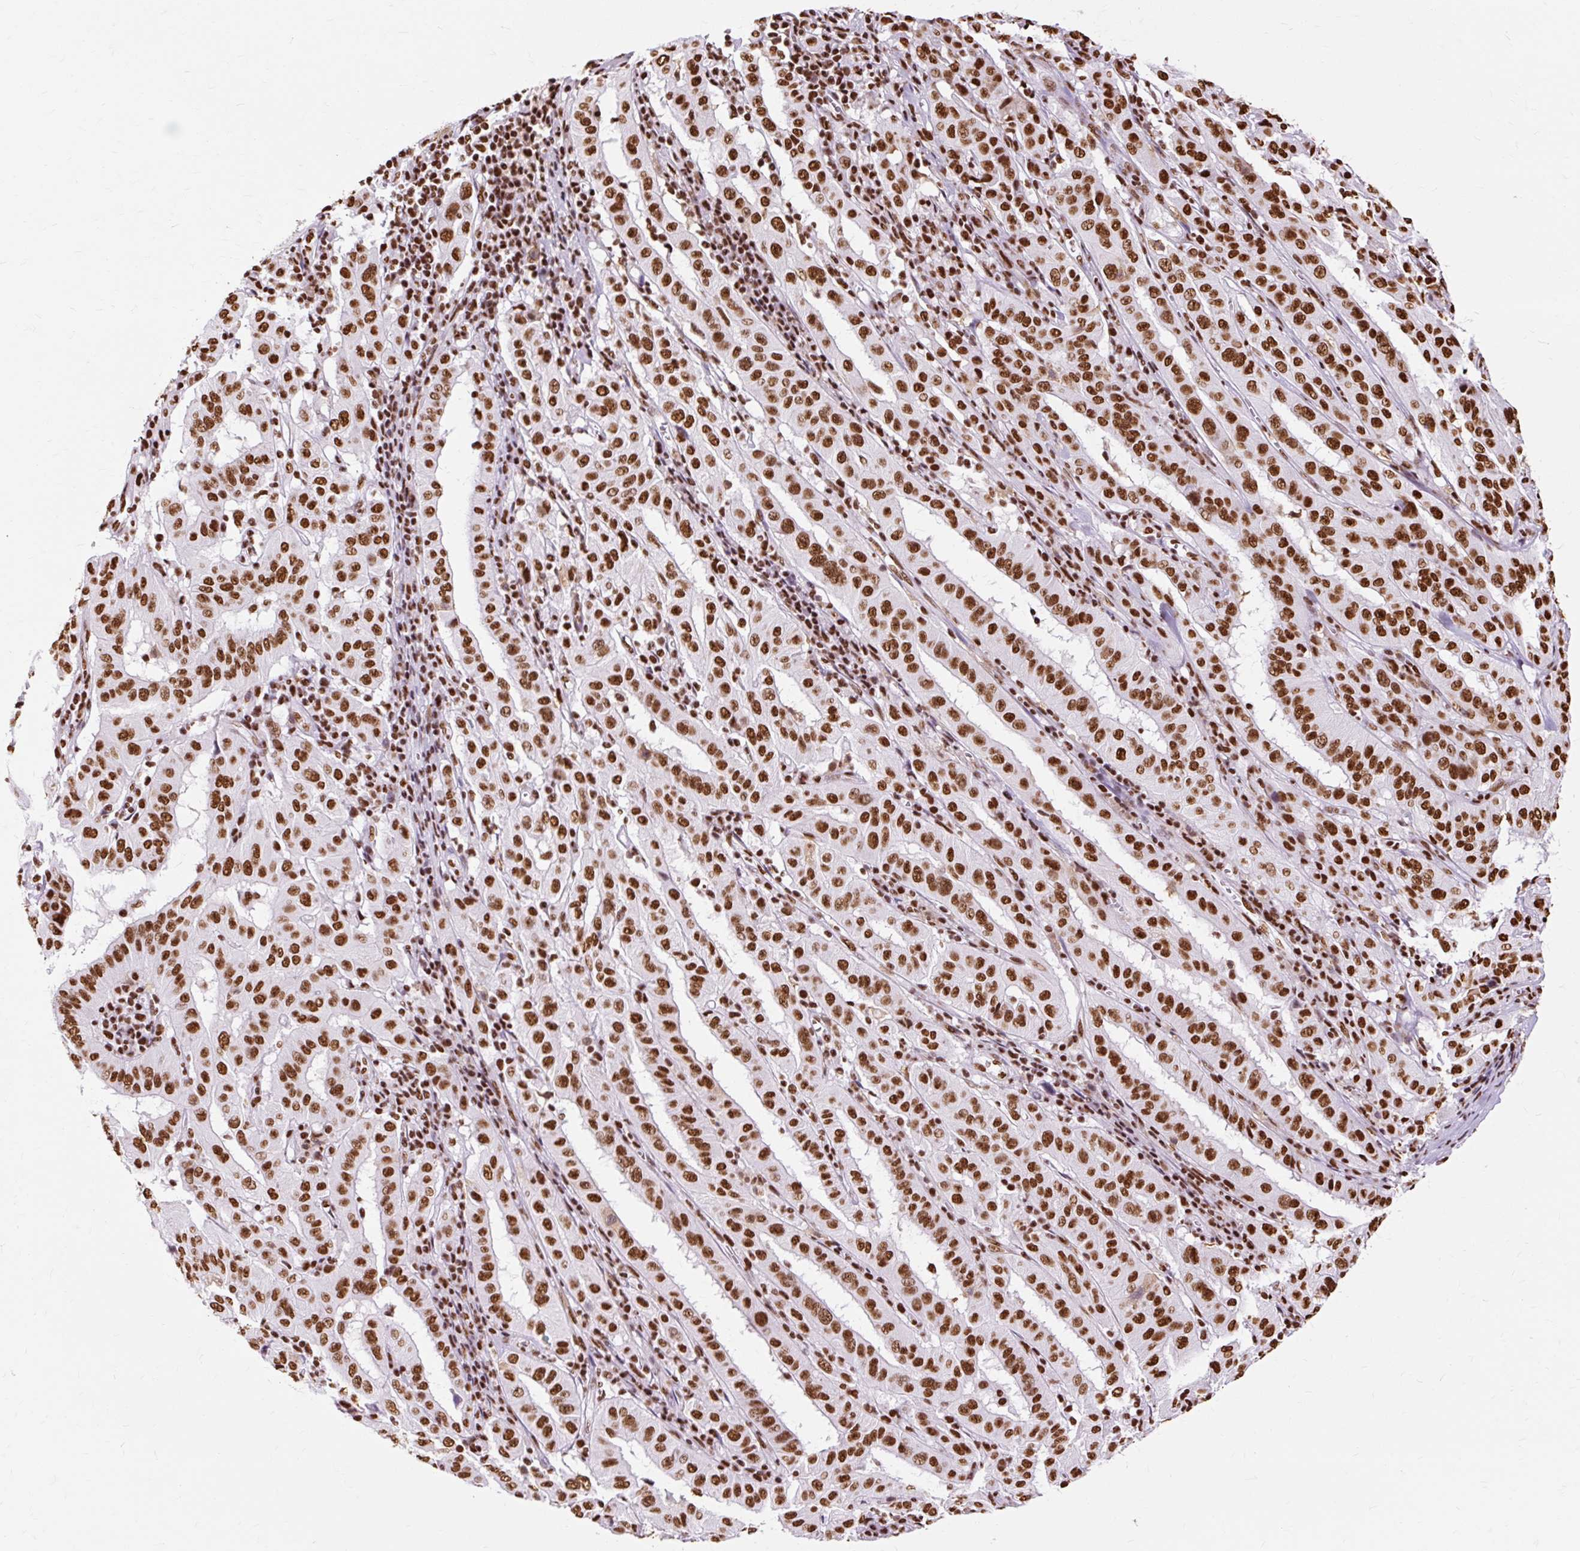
{"staining": {"intensity": "strong", "quantity": ">75%", "location": "nuclear"}, "tissue": "pancreatic cancer", "cell_type": "Tumor cells", "image_type": "cancer", "snomed": [{"axis": "morphology", "description": "Adenocarcinoma, NOS"}, {"axis": "topography", "description": "Pancreas"}], "caption": "High-power microscopy captured an IHC photomicrograph of pancreatic cancer (adenocarcinoma), revealing strong nuclear expression in approximately >75% of tumor cells.", "gene": "XRCC6", "patient": {"sex": "male", "age": 63}}